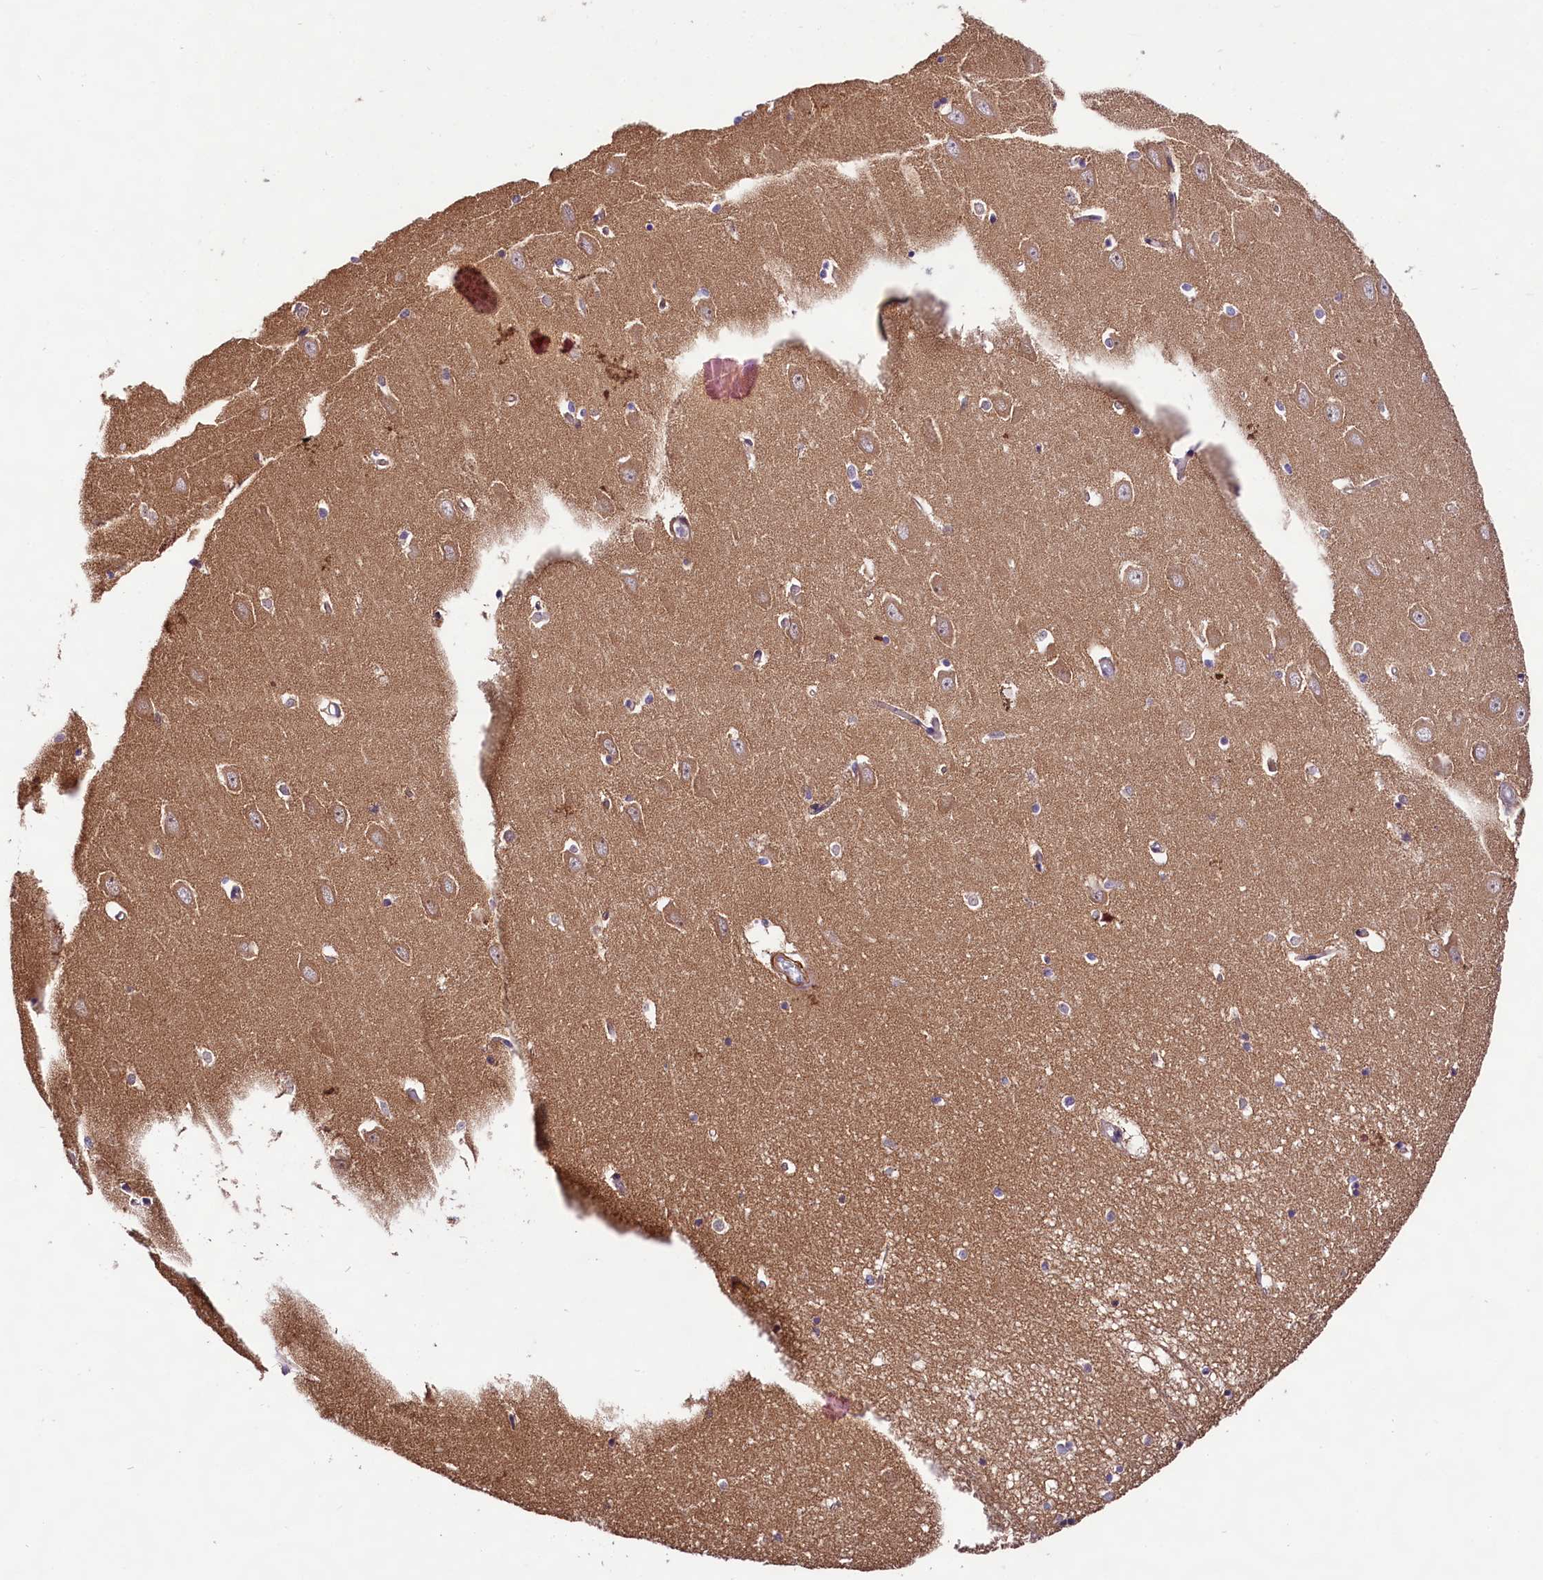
{"staining": {"intensity": "negative", "quantity": "none", "location": "none"}, "tissue": "hippocampus", "cell_type": "Glial cells", "image_type": "normal", "snomed": [{"axis": "morphology", "description": "Normal tissue, NOS"}, {"axis": "topography", "description": "Hippocampus"}], "caption": "An IHC image of benign hippocampus is shown. There is no staining in glial cells of hippocampus. (Brightfield microscopy of DAB IHC at high magnification).", "gene": "VPS11", "patient": {"sex": "male", "age": 70}}